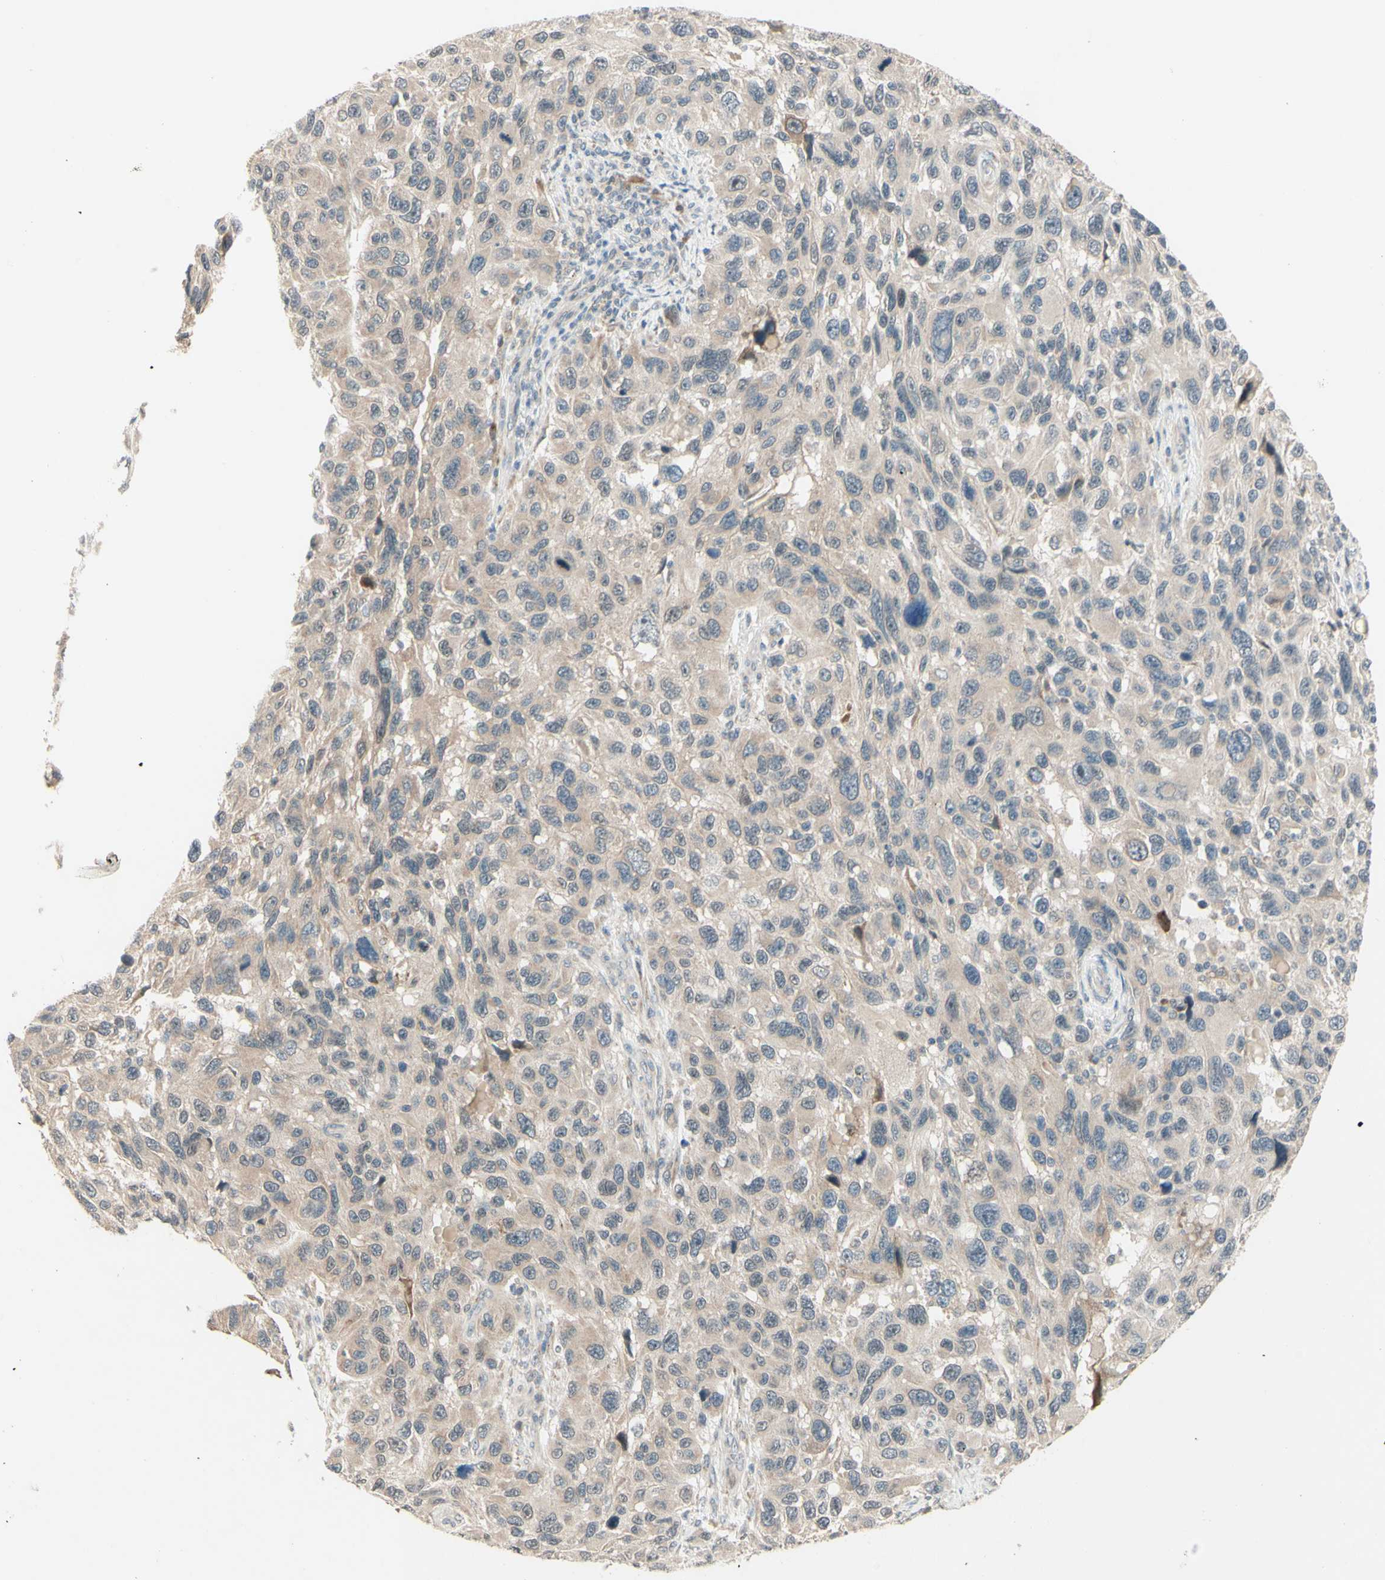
{"staining": {"intensity": "weak", "quantity": ">75%", "location": "cytoplasmic/membranous"}, "tissue": "melanoma", "cell_type": "Tumor cells", "image_type": "cancer", "snomed": [{"axis": "morphology", "description": "Malignant melanoma, NOS"}, {"axis": "topography", "description": "Skin"}], "caption": "IHC histopathology image of melanoma stained for a protein (brown), which displays low levels of weak cytoplasmic/membranous positivity in about >75% of tumor cells.", "gene": "ZW10", "patient": {"sex": "male", "age": 53}}